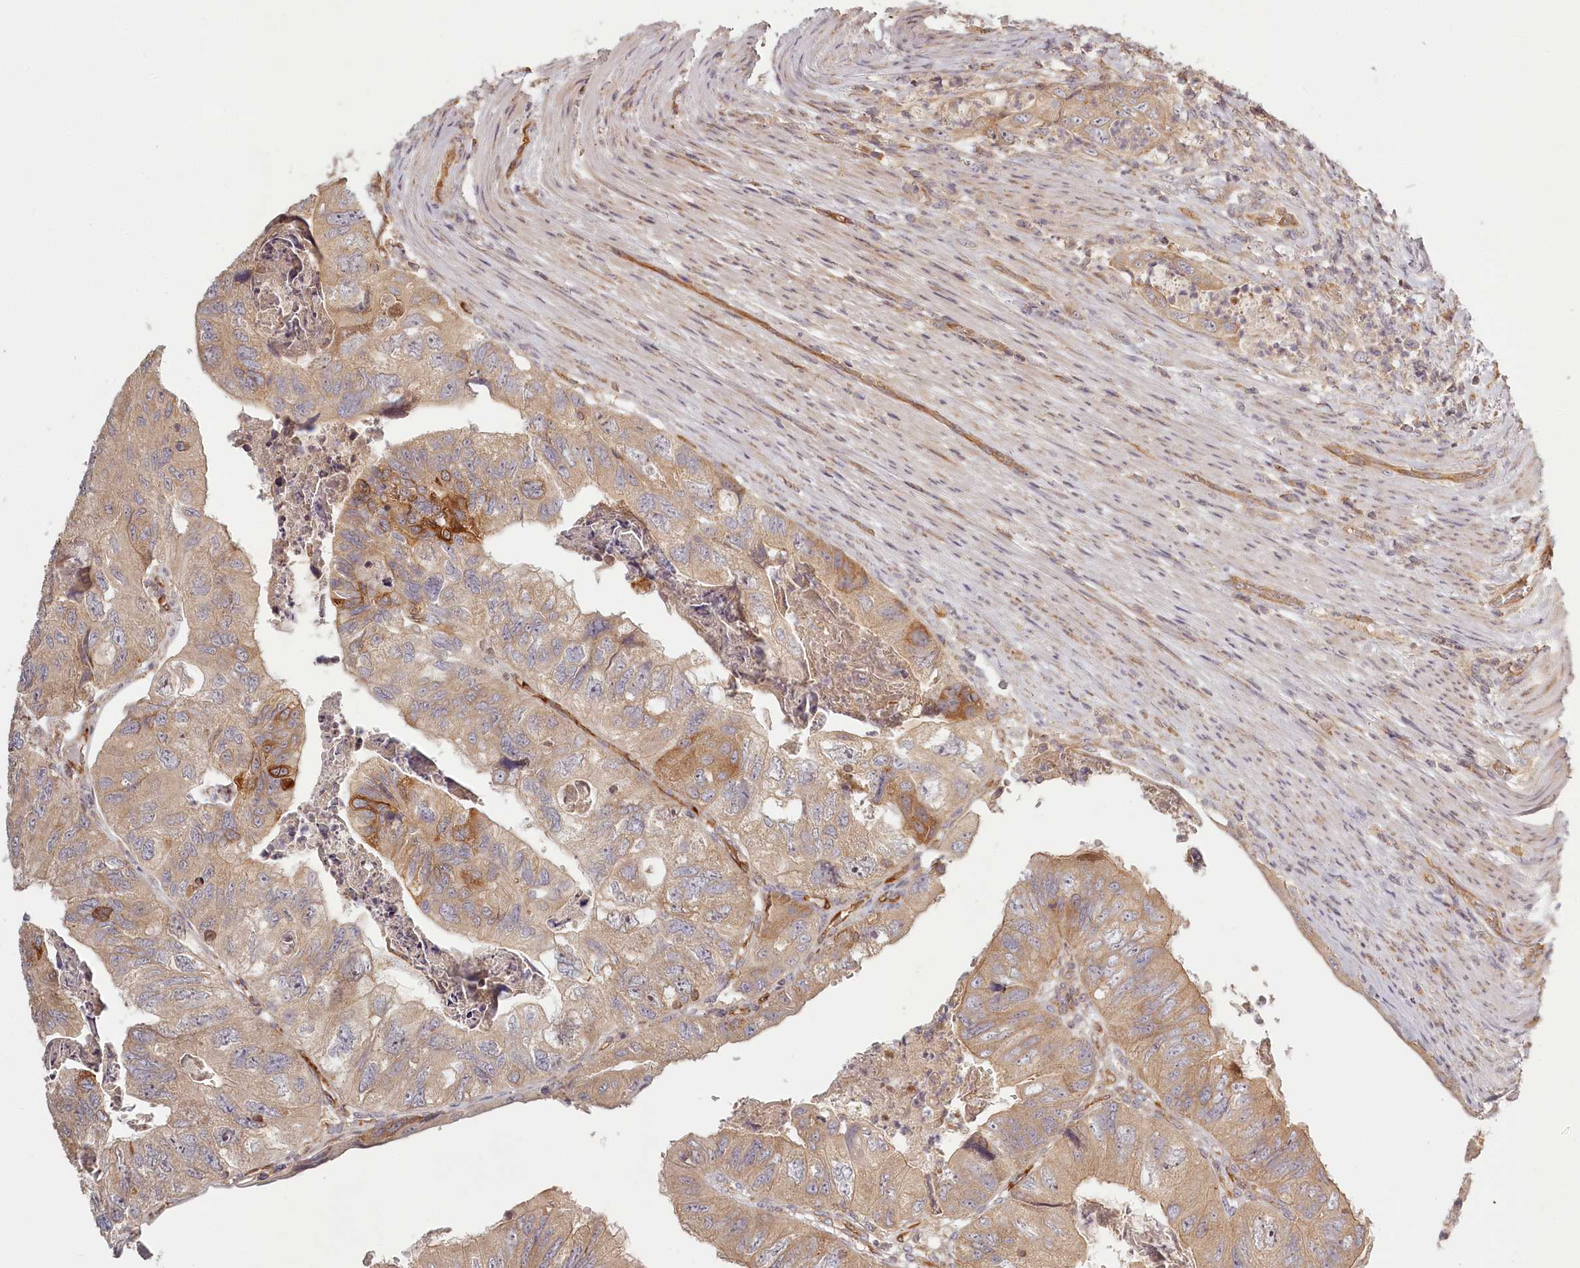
{"staining": {"intensity": "moderate", "quantity": "25%-75%", "location": "cytoplasmic/membranous"}, "tissue": "colorectal cancer", "cell_type": "Tumor cells", "image_type": "cancer", "snomed": [{"axis": "morphology", "description": "Adenocarcinoma, NOS"}, {"axis": "topography", "description": "Rectum"}], "caption": "Adenocarcinoma (colorectal) tissue displays moderate cytoplasmic/membranous staining in approximately 25%-75% of tumor cells", "gene": "TMIE", "patient": {"sex": "male", "age": 63}}